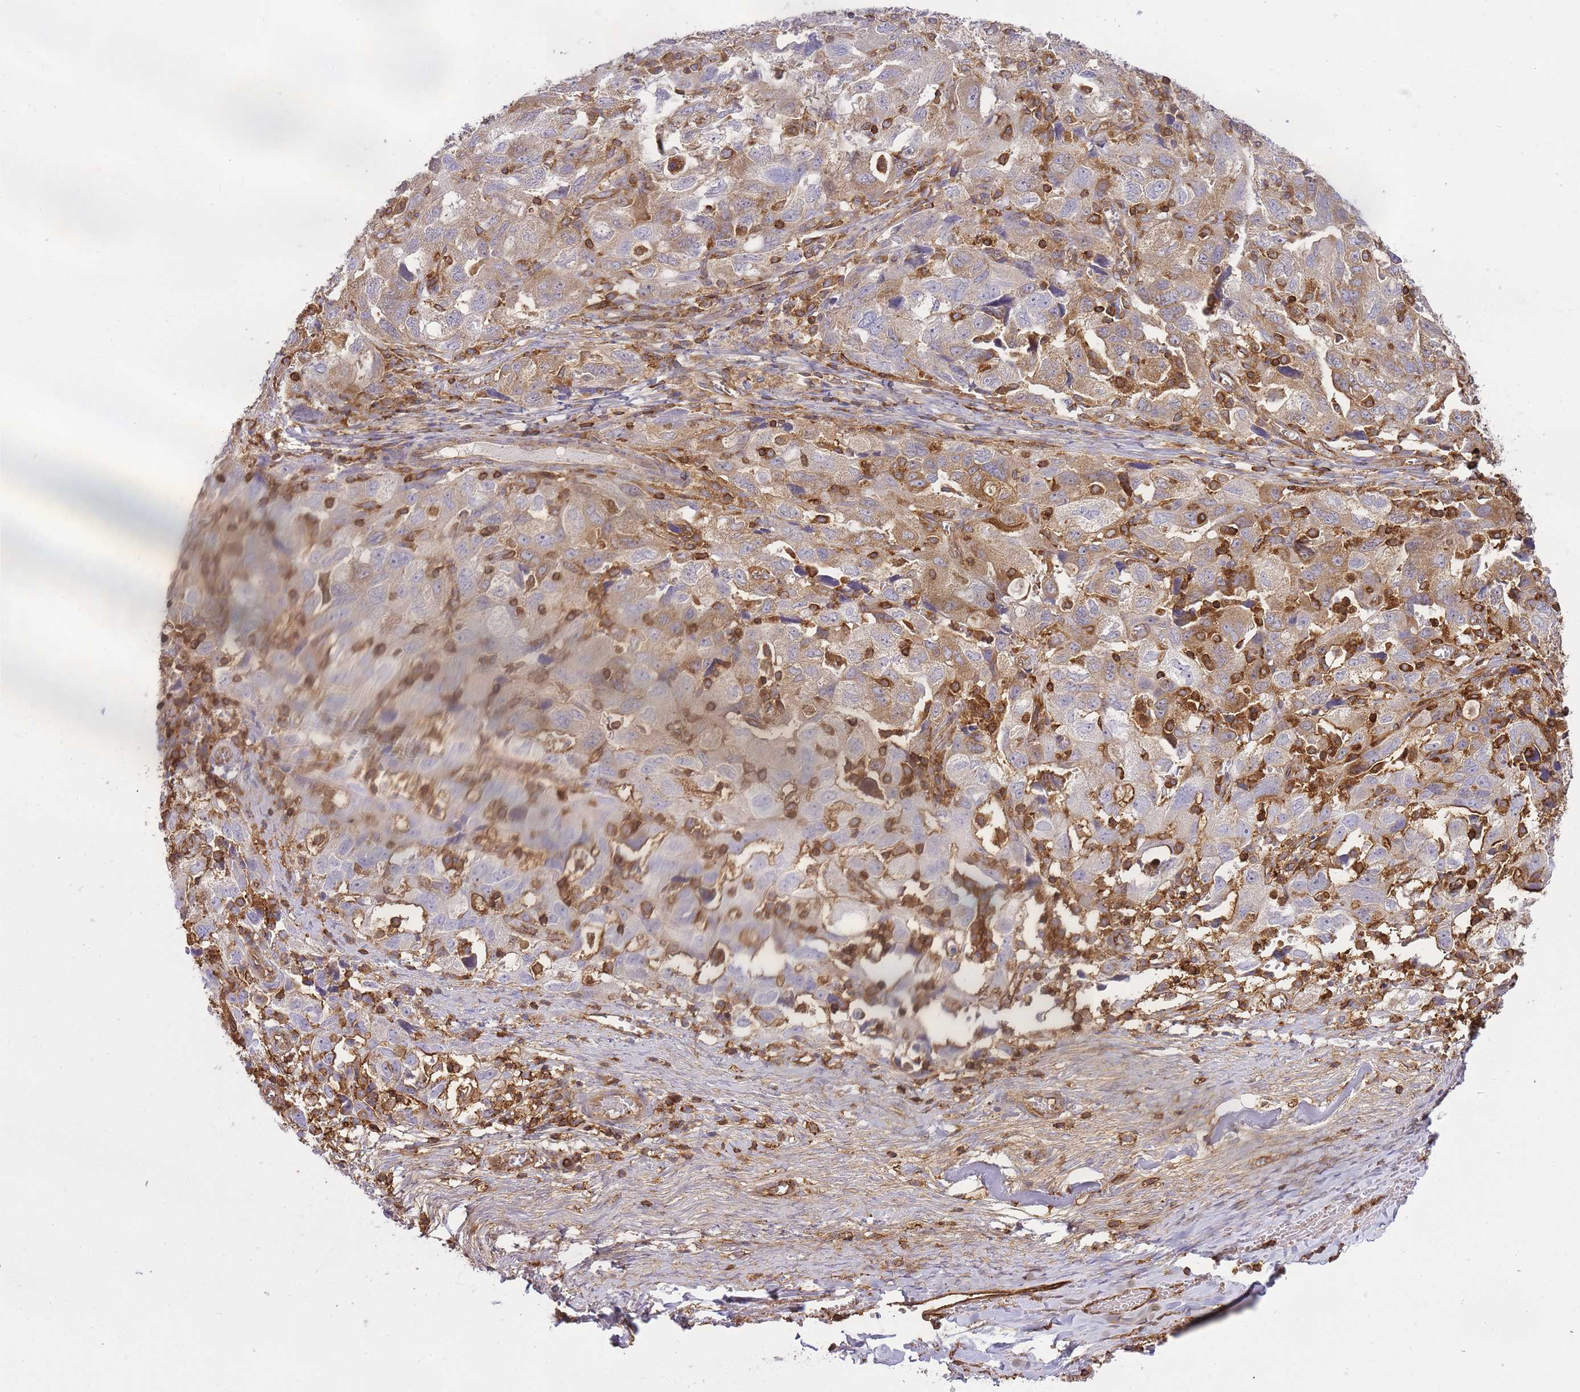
{"staining": {"intensity": "moderate", "quantity": "25%-75%", "location": "cytoplasmic/membranous"}, "tissue": "ovarian cancer", "cell_type": "Tumor cells", "image_type": "cancer", "snomed": [{"axis": "morphology", "description": "Carcinoma, NOS"}, {"axis": "morphology", "description": "Cystadenocarcinoma, serous, NOS"}, {"axis": "topography", "description": "Ovary"}], "caption": "The immunohistochemical stain highlights moderate cytoplasmic/membranous positivity in tumor cells of serous cystadenocarcinoma (ovarian) tissue.", "gene": "MSN", "patient": {"sex": "female", "age": 69}}